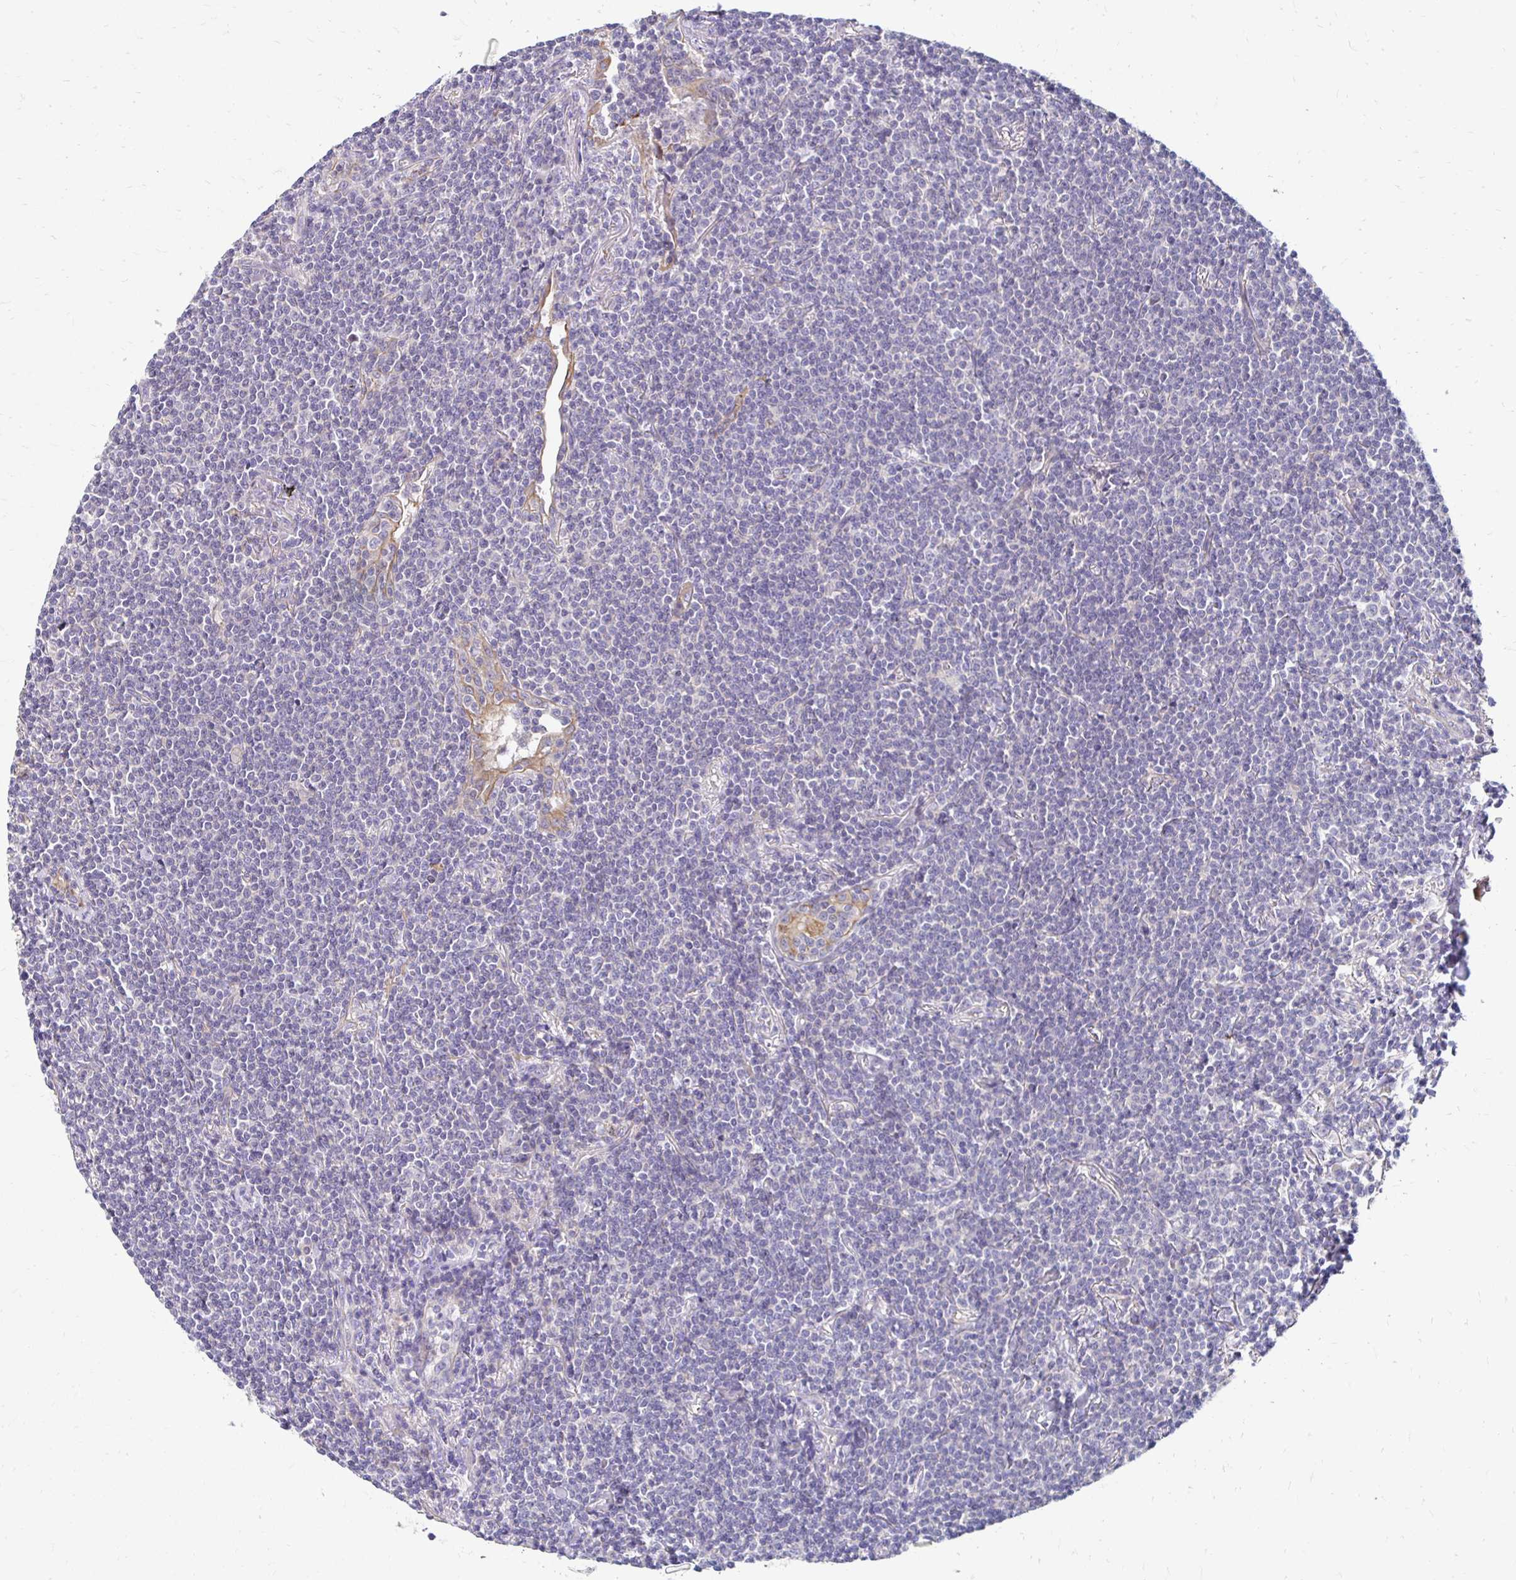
{"staining": {"intensity": "negative", "quantity": "none", "location": "none"}, "tissue": "lymphoma", "cell_type": "Tumor cells", "image_type": "cancer", "snomed": [{"axis": "morphology", "description": "Malignant lymphoma, non-Hodgkin's type, Low grade"}, {"axis": "topography", "description": "Lung"}], "caption": "An image of low-grade malignant lymphoma, non-Hodgkin's type stained for a protein reveals no brown staining in tumor cells.", "gene": "AKAP6", "patient": {"sex": "female", "age": 71}}